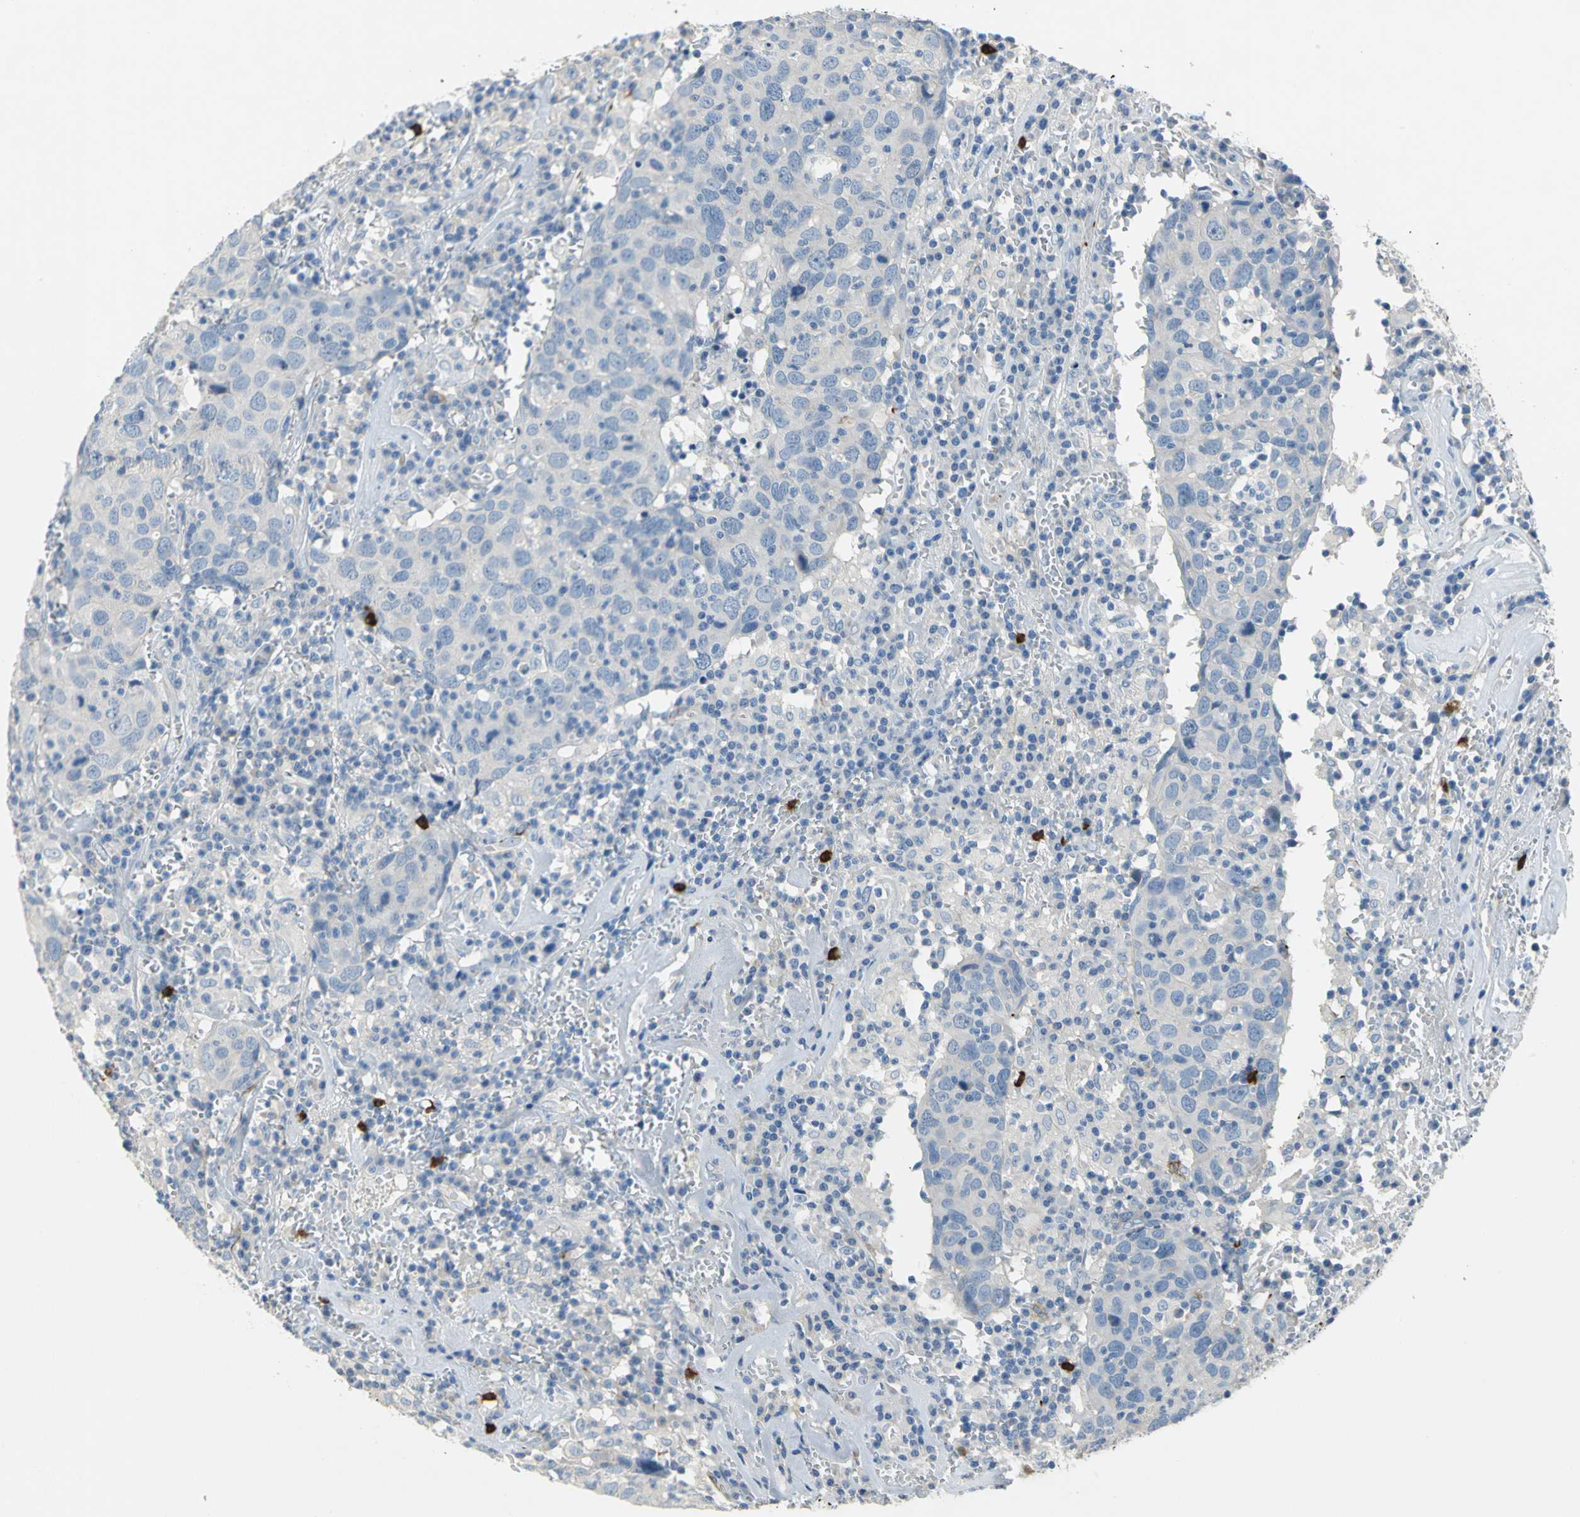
{"staining": {"intensity": "weak", "quantity": "<25%", "location": "cytoplasmic/membranous"}, "tissue": "head and neck cancer", "cell_type": "Tumor cells", "image_type": "cancer", "snomed": [{"axis": "morphology", "description": "Adenocarcinoma, NOS"}, {"axis": "topography", "description": "Salivary gland"}, {"axis": "topography", "description": "Head-Neck"}], "caption": "This photomicrograph is of head and neck adenocarcinoma stained with immunohistochemistry (IHC) to label a protein in brown with the nuclei are counter-stained blue. There is no staining in tumor cells.", "gene": "ALOX15", "patient": {"sex": "female", "age": 65}}